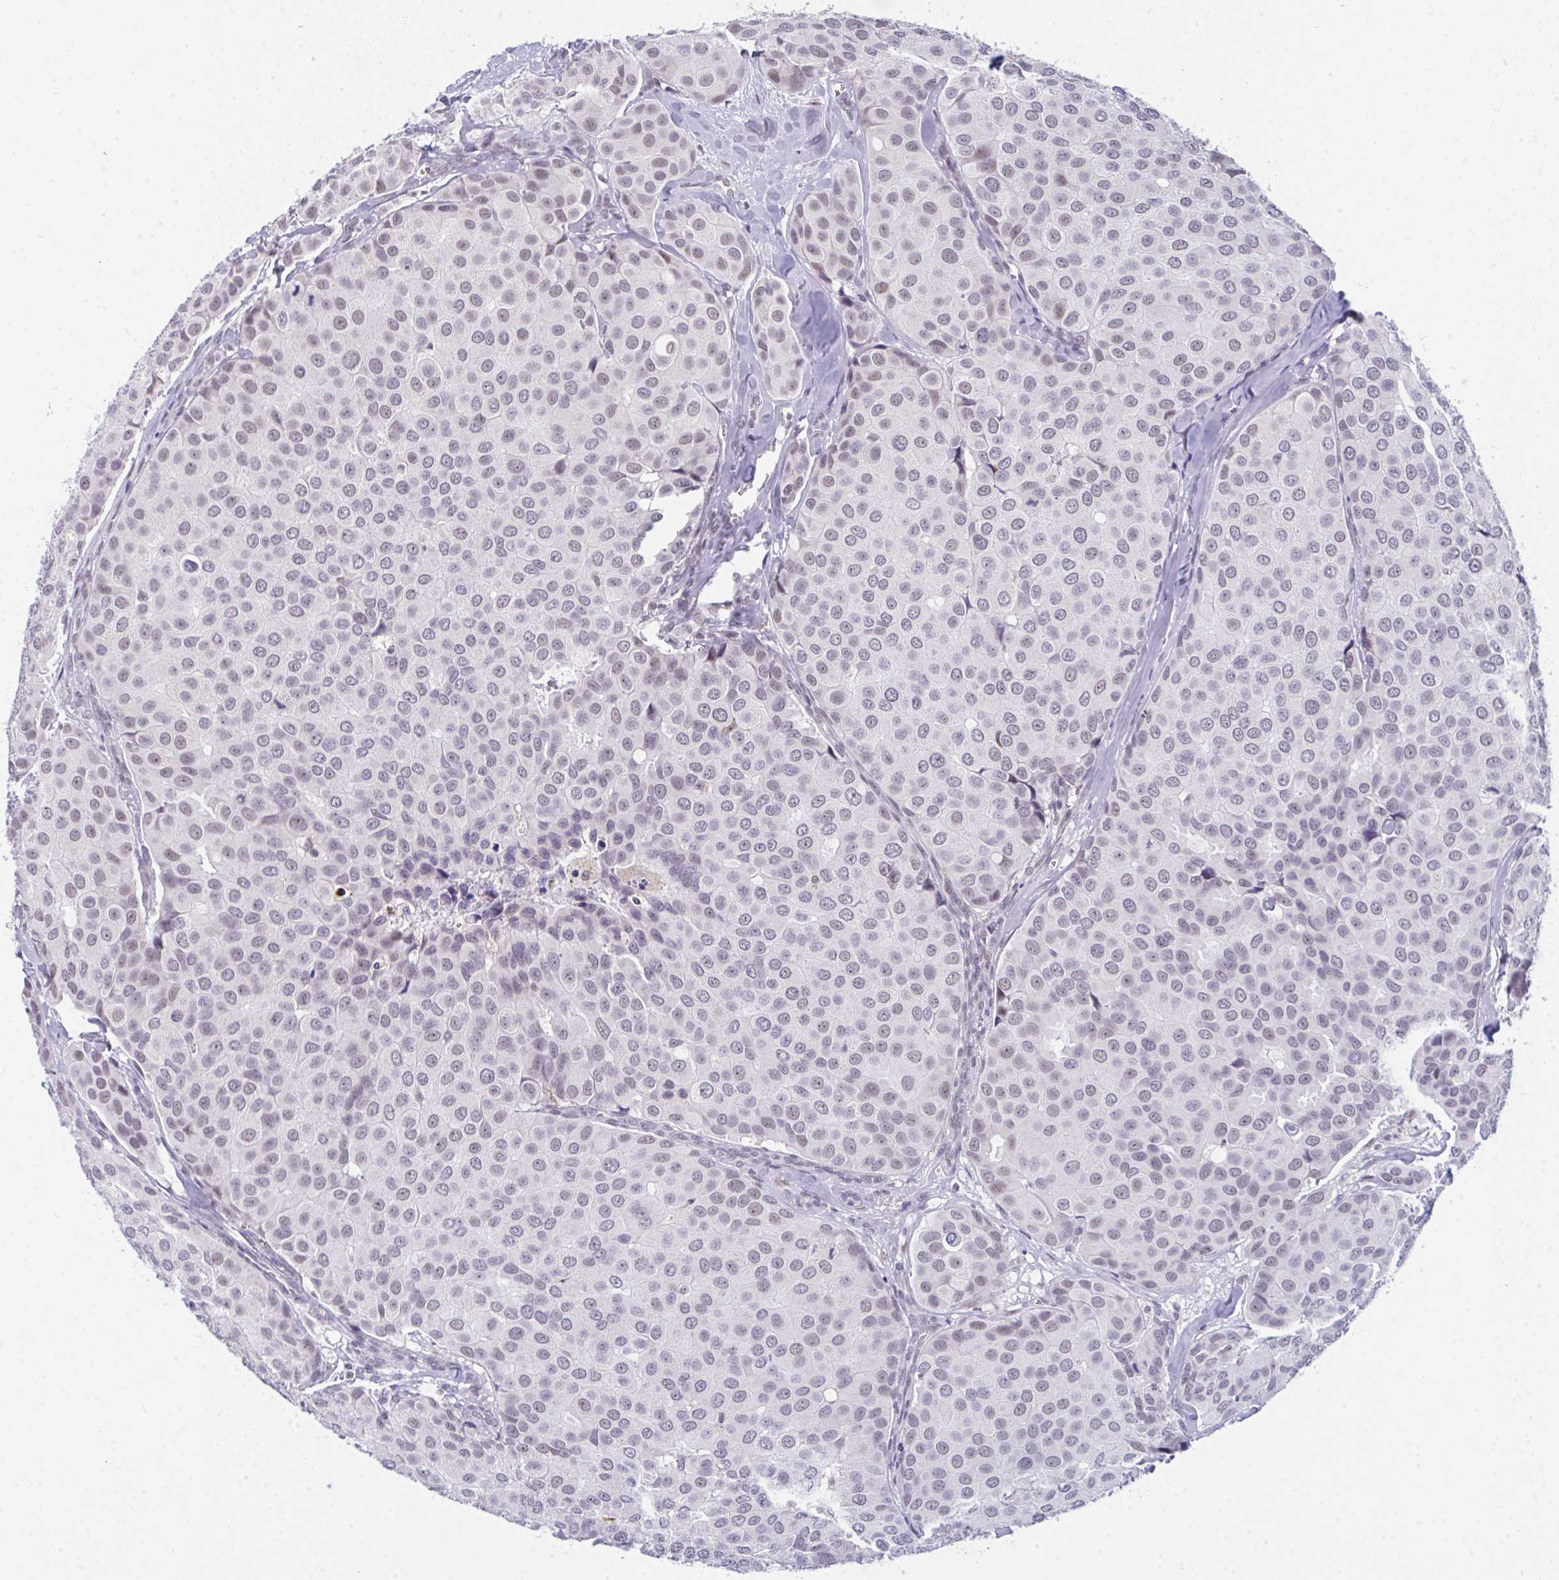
{"staining": {"intensity": "weak", "quantity": "25%-75%", "location": "nuclear"}, "tissue": "breast cancer", "cell_type": "Tumor cells", "image_type": "cancer", "snomed": [{"axis": "morphology", "description": "Duct carcinoma"}, {"axis": "topography", "description": "Breast"}], "caption": "Weak nuclear positivity for a protein is seen in approximately 25%-75% of tumor cells of invasive ductal carcinoma (breast) using immunohistochemistry (IHC).", "gene": "CDK13", "patient": {"sex": "female", "age": 70}}